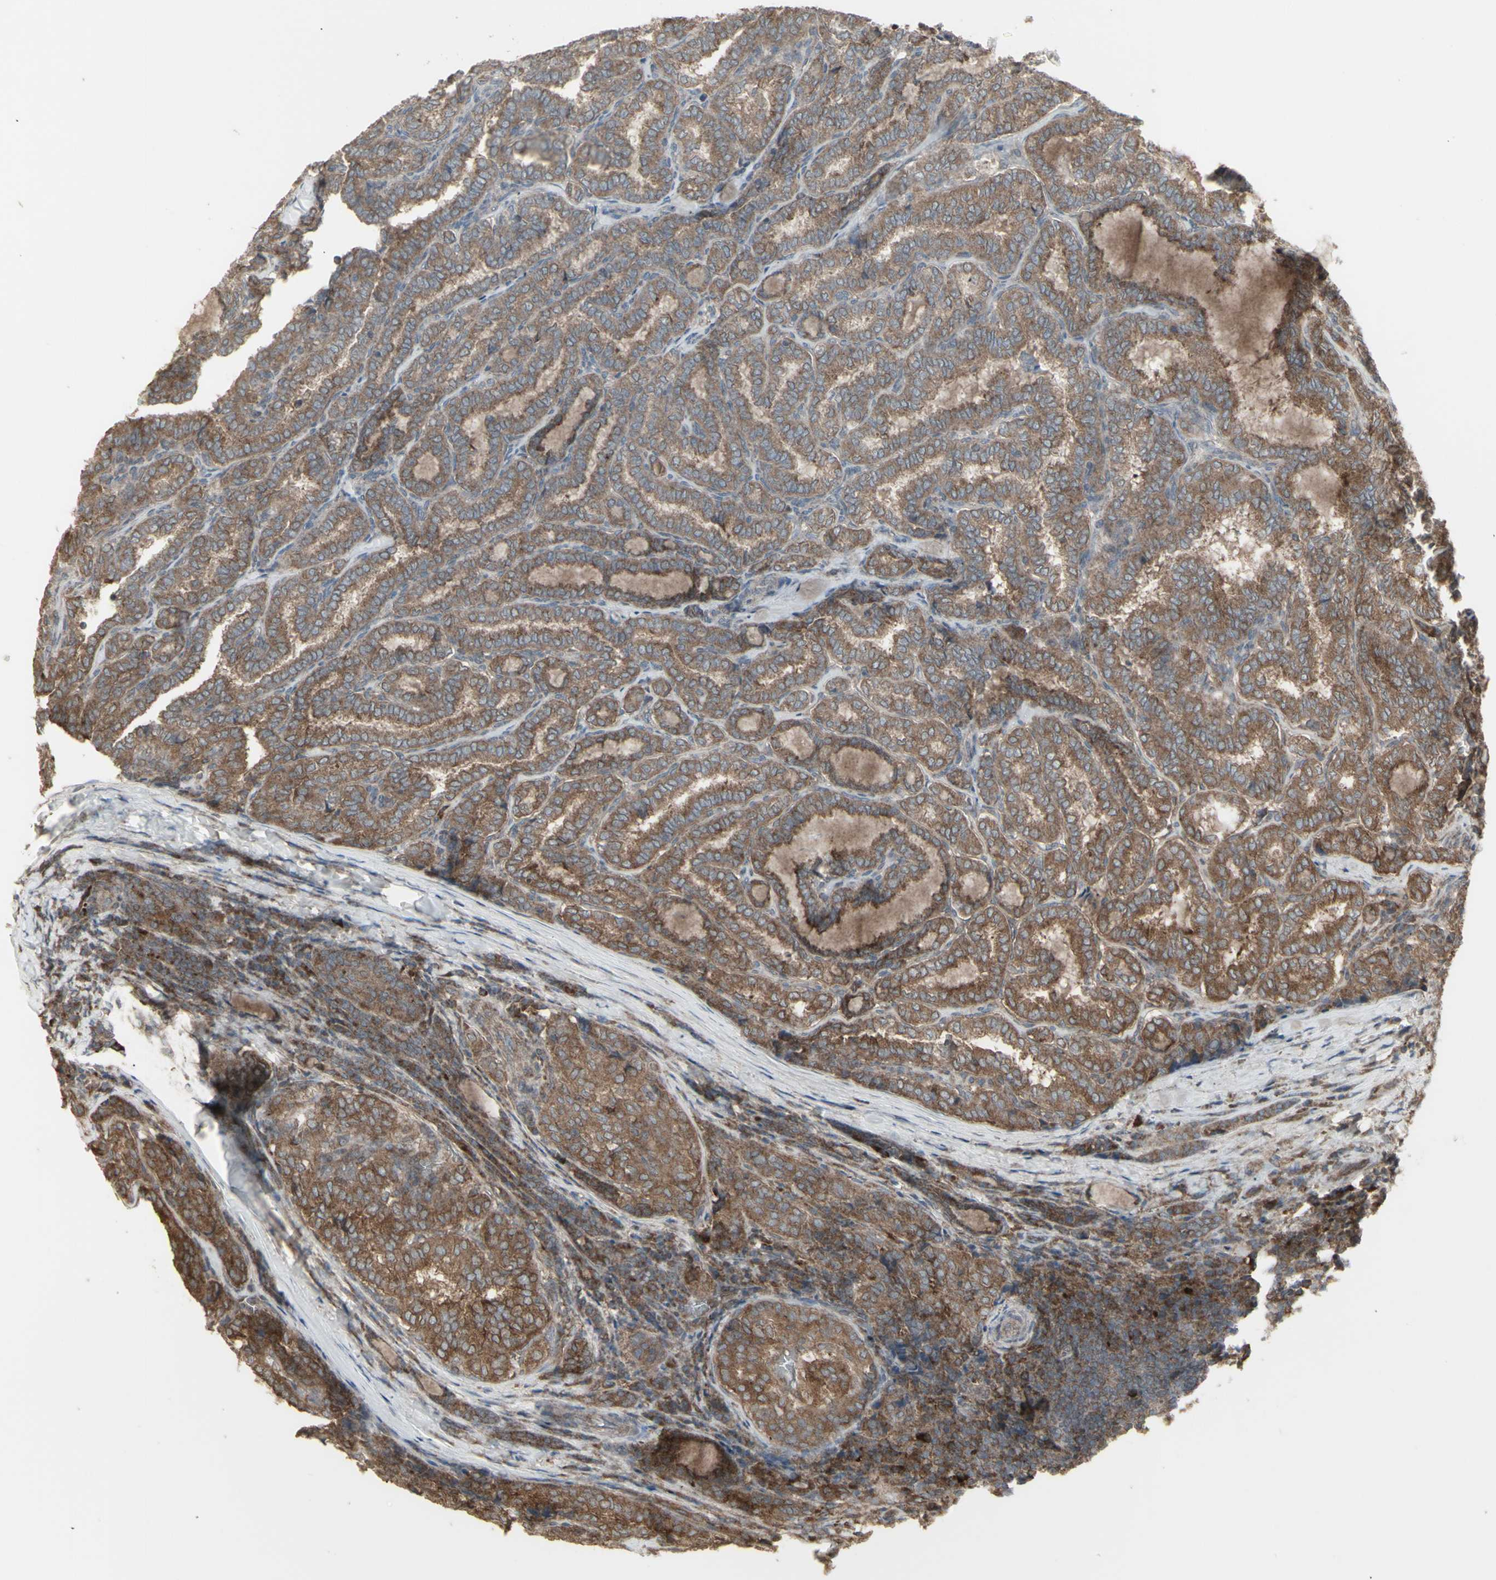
{"staining": {"intensity": "moderate", "quantity": ">75%", "location": "cytoplasmic/membranous"}, "tissue": "thyroid cancer", "cell_type": "Tumor cells", "image_type": "cancer", "snomed": [{"axis": "morphology", "description": "Normal tissue, NOS"}, {"axis": "morphology", "description": "Papillary adenocarcinoma, NOS"}, {"axis": "topography", "description": "Thyroid gland"}], "caption": "Protein staining exhibits moderate cytoplasmic/membranous positivity in about >75% of tumor cells in thyroid papillary adenocarcinoma.", "gene": "RNASEL", "patient": {"sex": "female", "age": 30}}